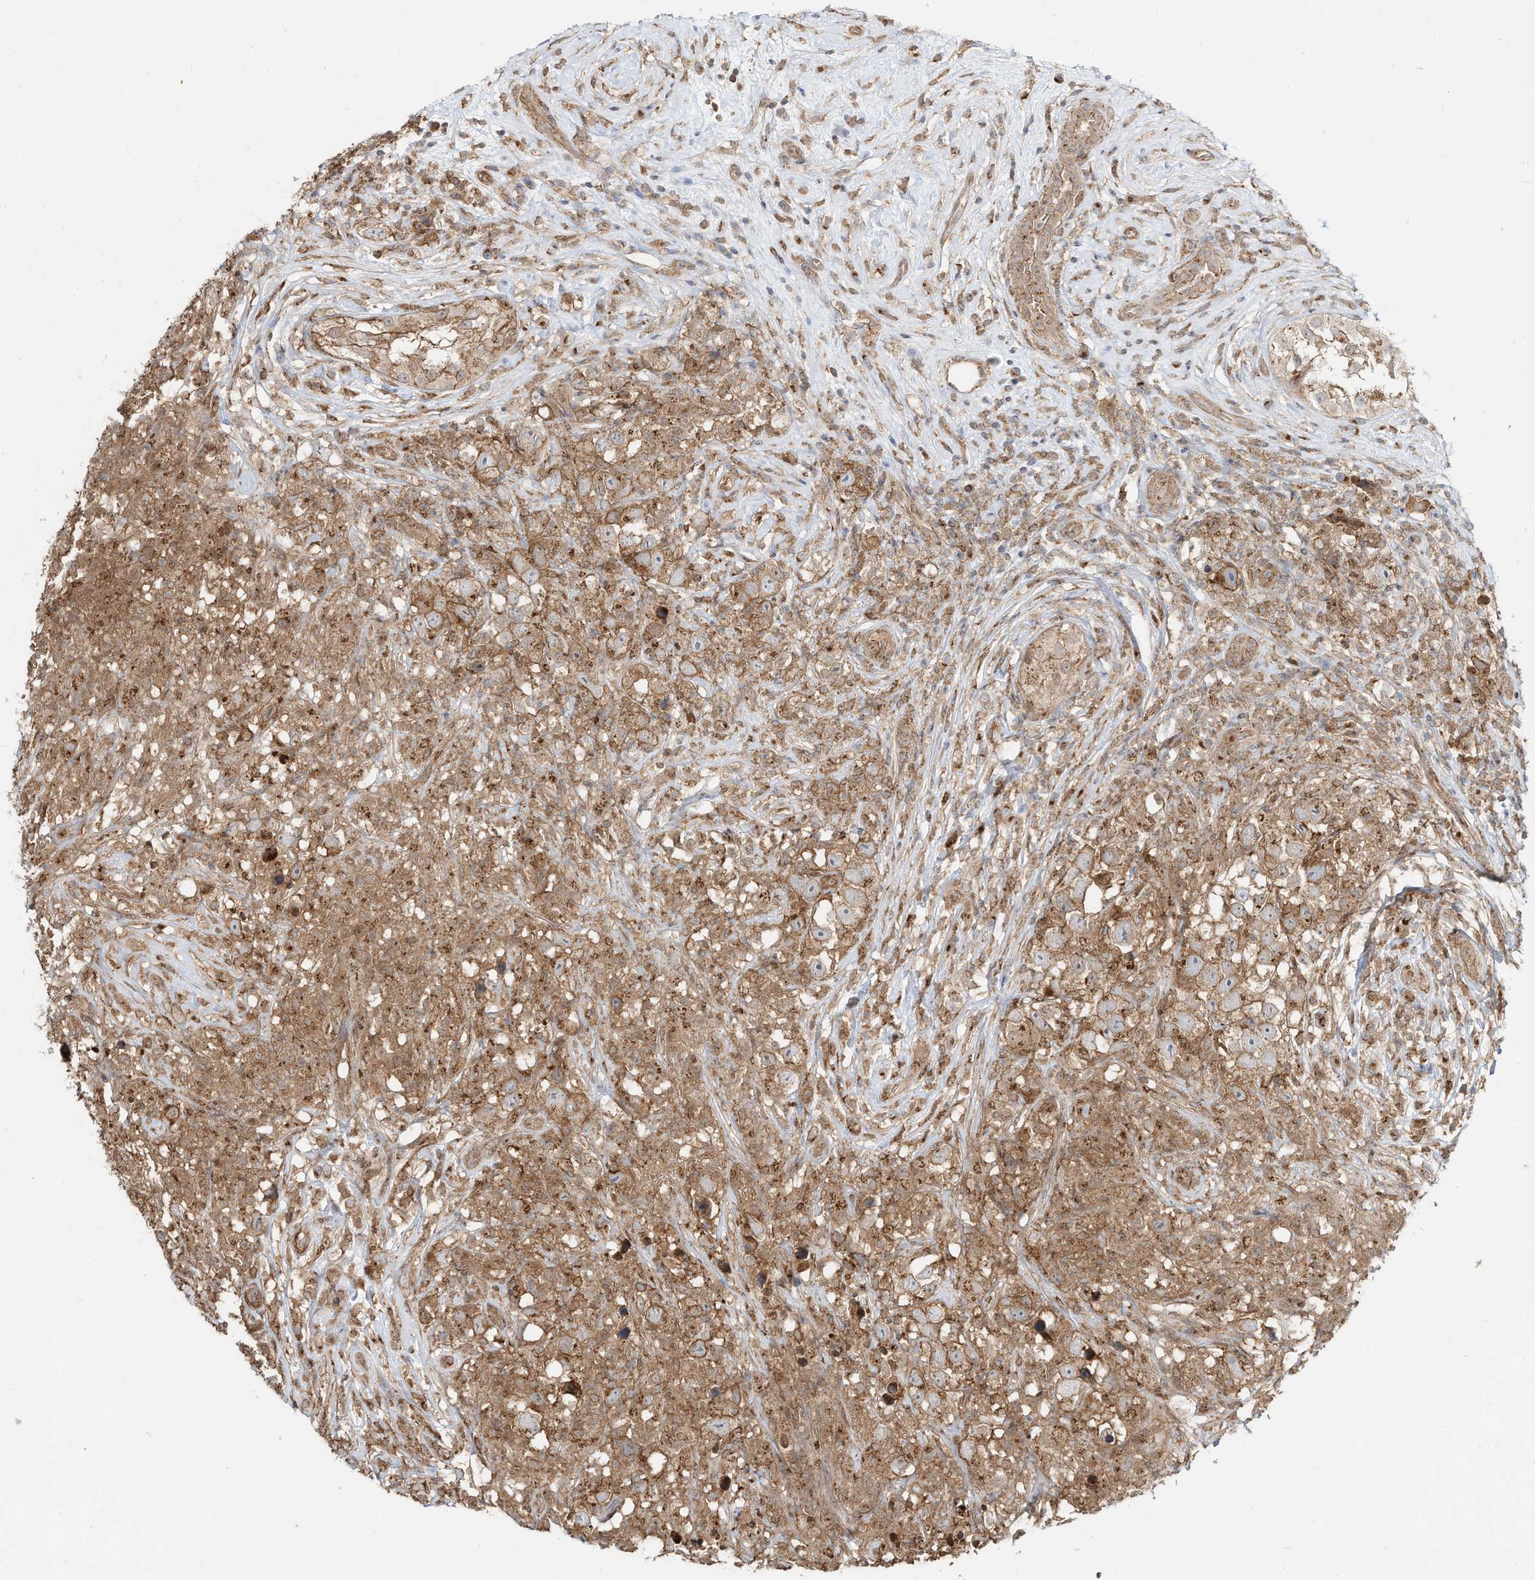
{"staining": {"intensity": "moderate", "quantity": ">75%", "location": "cytoplasmic/membranous"}, "tissue": "testis cancer", "cell_type": "Tumor cells", "image_type": "cancer", "snomed": [{"axis": "morphology", "description": "Seminoma, NOS"}, {"axis": "topography", "description": "Testis"}], "caption": "Testis cancer stained for a protein (brown) displays moderate cytoplasmic/membranous positive expression in about >75% of tumor cells.", "gene": "CUX1", "patient": {"sex": "male", "age": 49}}